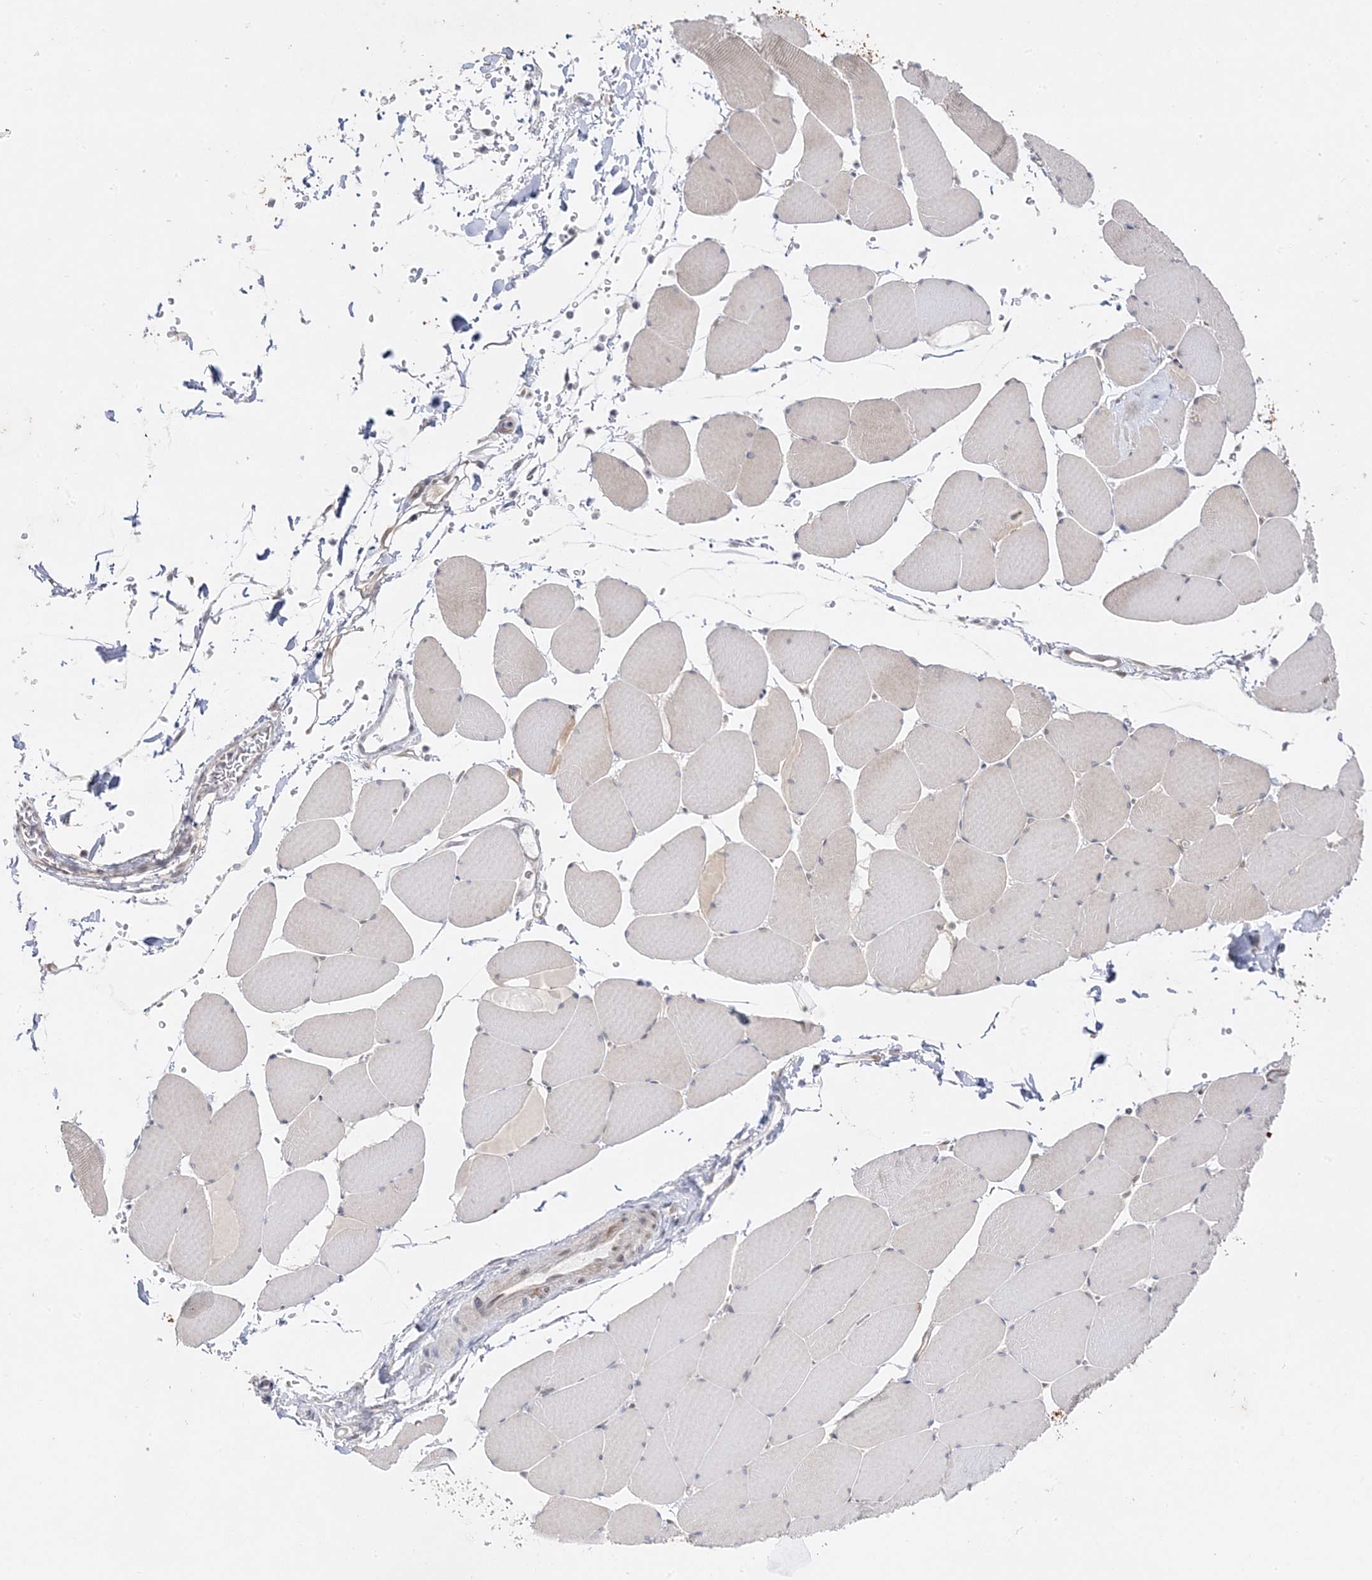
{"staining": {"intensity": "moderate", "quantity": "<25%", "location": "cytoplasmic/membranous"}, "tissue": "skeletal muscle", "cell_type": "Myocytes", "image_type": "normal", "snomed": [{"axis": "morphology", "description": "Normal tissue, NOS"}, {"axis": "topography", "description": "Skeletal muscle"}, {"axis": "topography", "description": "Head-Neck"}], "caption": "DAB (3,3'-diaminobenzidine) immunohistochemical staining of unremarkable human skeletal muscle shows moderate cytoplasmic/membranous protein positivity in approximately <25% of myocytes. The staining was performed using DAB (3,3'-diaminobenzidine) to visualize the protein expression in brown, while the nuclei were stained in blue with hematoxylin (Magnification: 20x).", "gene": "C2CD2", "patient": {"sex": "male", "age": 66}}